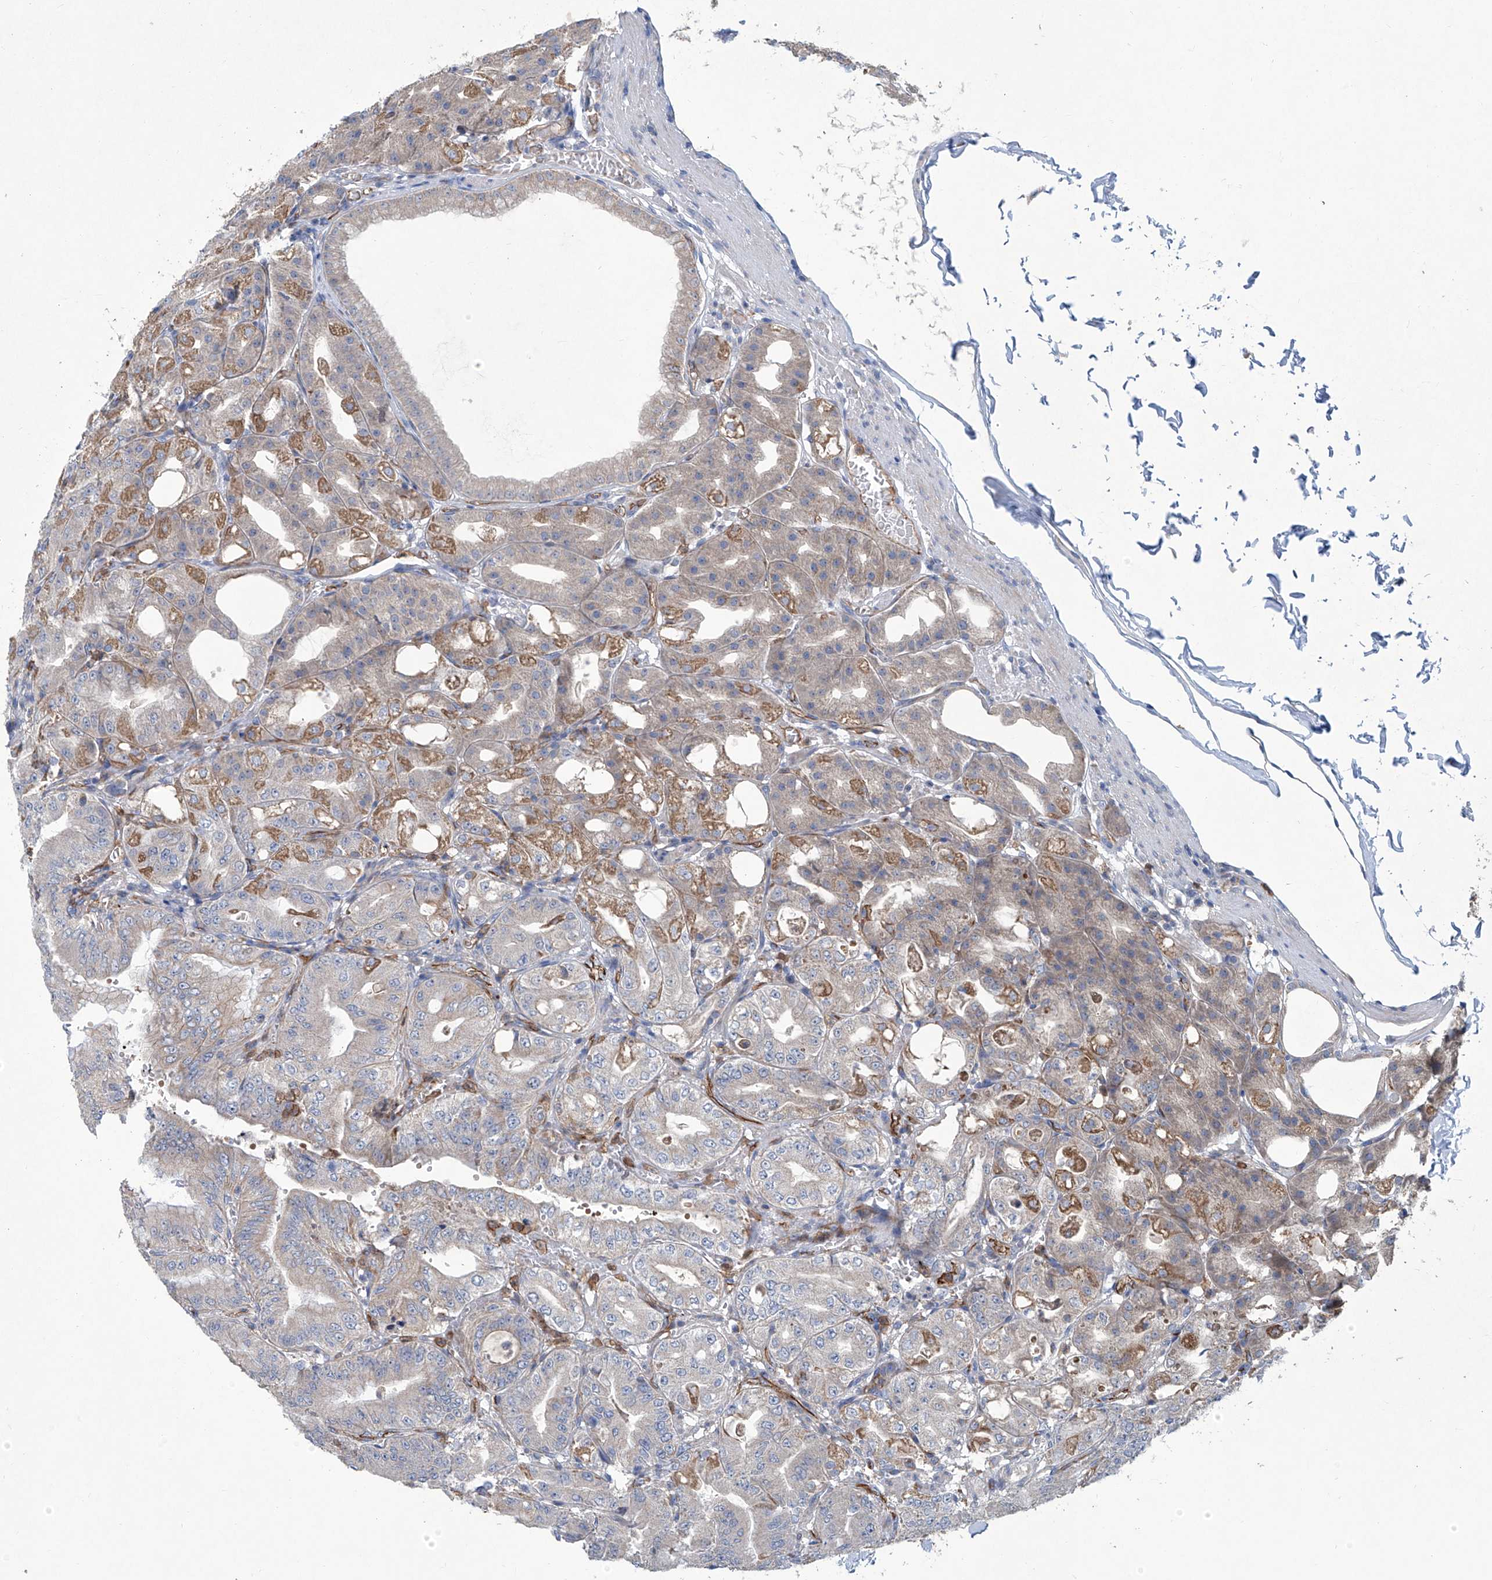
{"staining": {"intensity": "moderate", "quantity": "25%-75%", "location": "cytoplasmic/membranous"}, "tissue": "stomach", "cell_type": "Glandular cells", "image_type": "normal", "snomed": [{"axis": "morphology", "description": "Normal tissue, NOS"}, {"axis": "topography", "description": "Stomach, lower"}], "caption": "Immunohistochemistry (IHC) photomicrograph of unremarkable stomach: stomach stained using immunohistochemistry displays medium levels of moderate protein expression localized specifically in the cytoplasmic/membranous of glandular cells, appearing as a cytoplasmic/membranous brown color.", "gene": "EIF2D", "patient": {"sex": "male", "age": 71}}